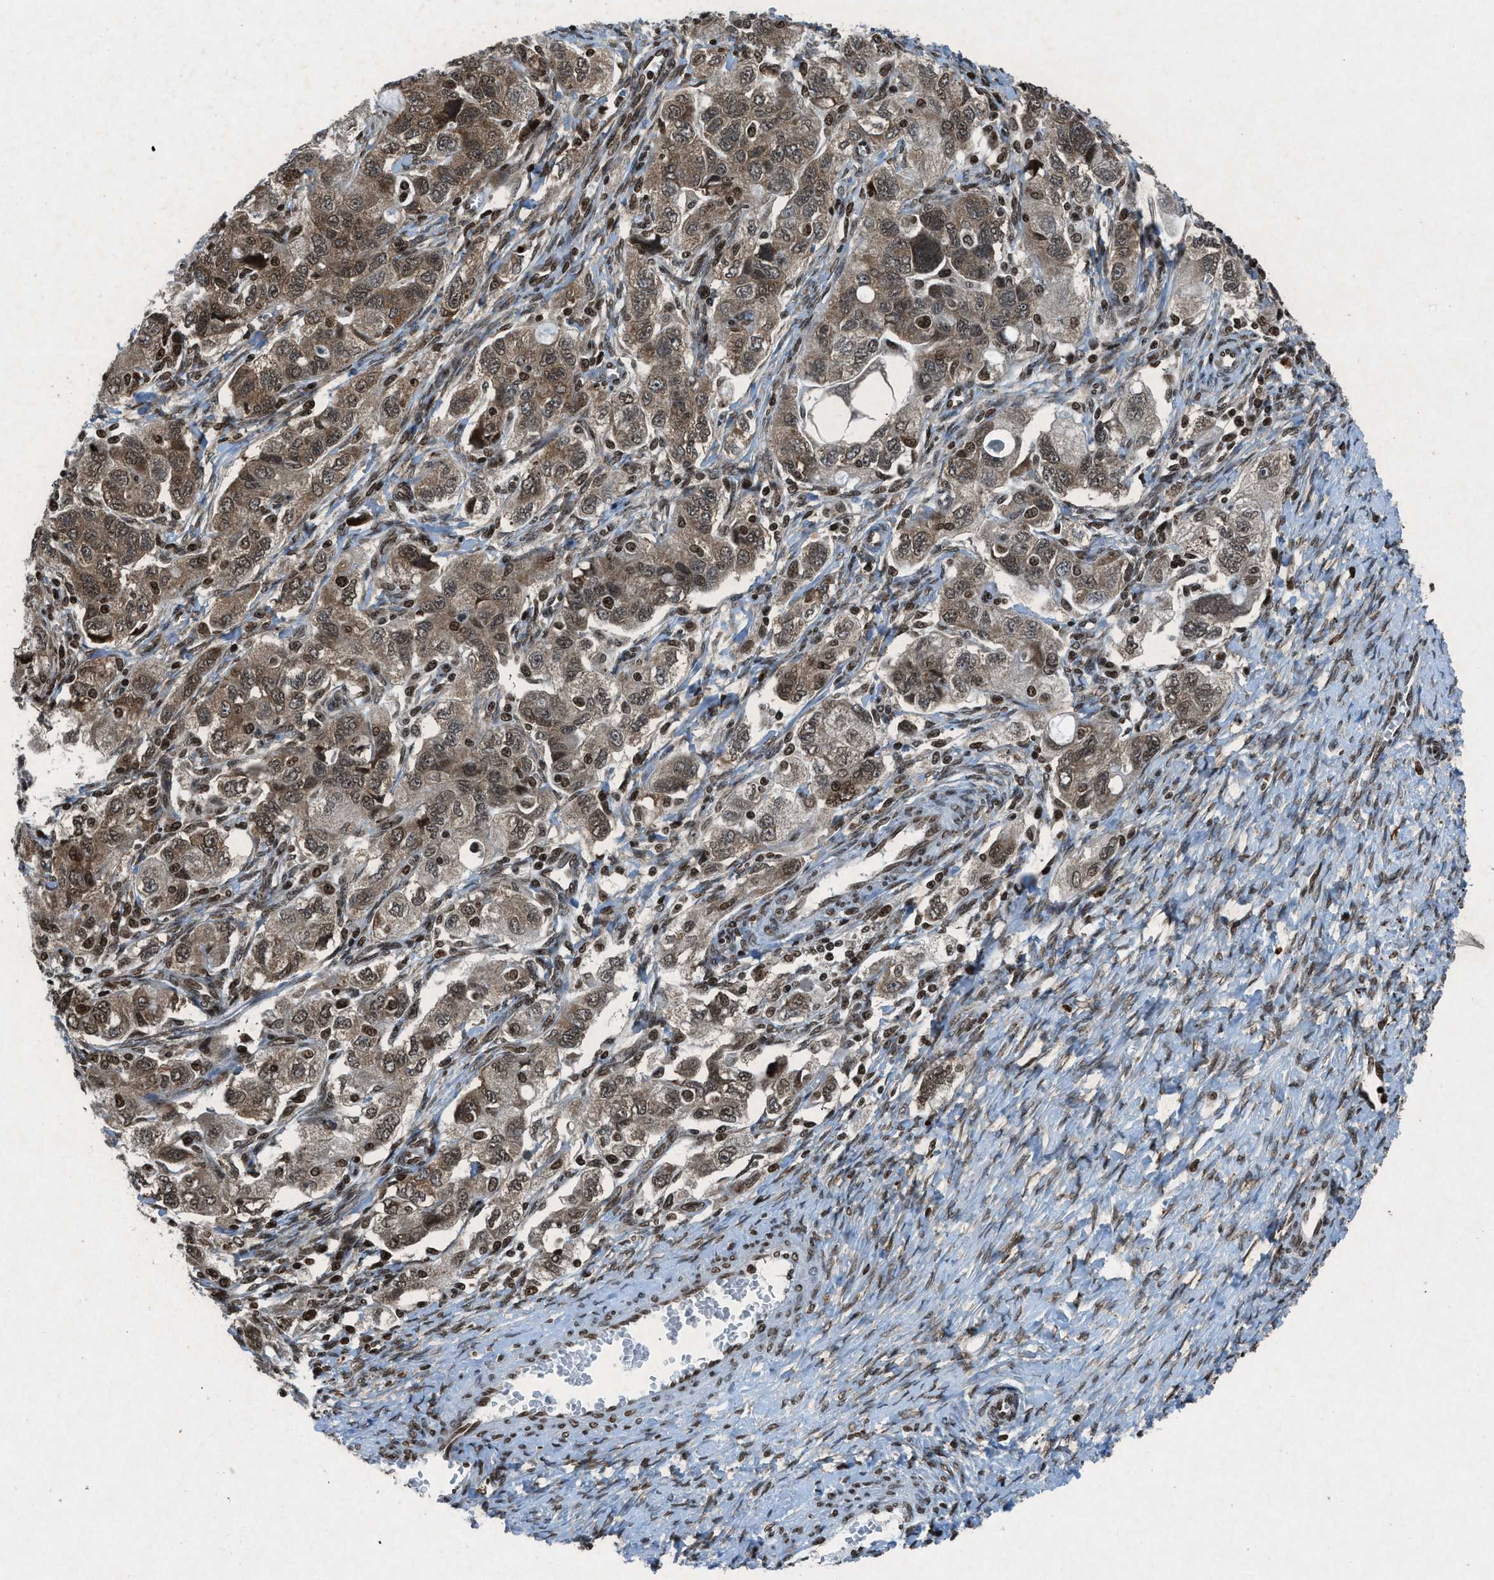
{"staining": {"intensity": "weak", "quantity": ">75%", "location": "cytoplasmic/membranous"}, "tissue": "ovarian cancer", "cell_type": "Tumor cells", "image_type": "cancer", "snomed": [{"axis": "morphology", "description": "Carcinoma, NOS"}, {"axis": "morphology", "description": "Cystadenocarcinoma, serous, NOS"}, {"axis": "topography", "description": "Ovary"}], "caption": "IHC (DAB (3,3'-diaminobenzidine)) staining of human ovarian cancer (serous cystadenocarcinoma) shows weak cytoplasmic/membranous protein staining in about >75% of tumor cells.", "gene": "NXF1", "patient": {"sex": "female", "age": 69}}